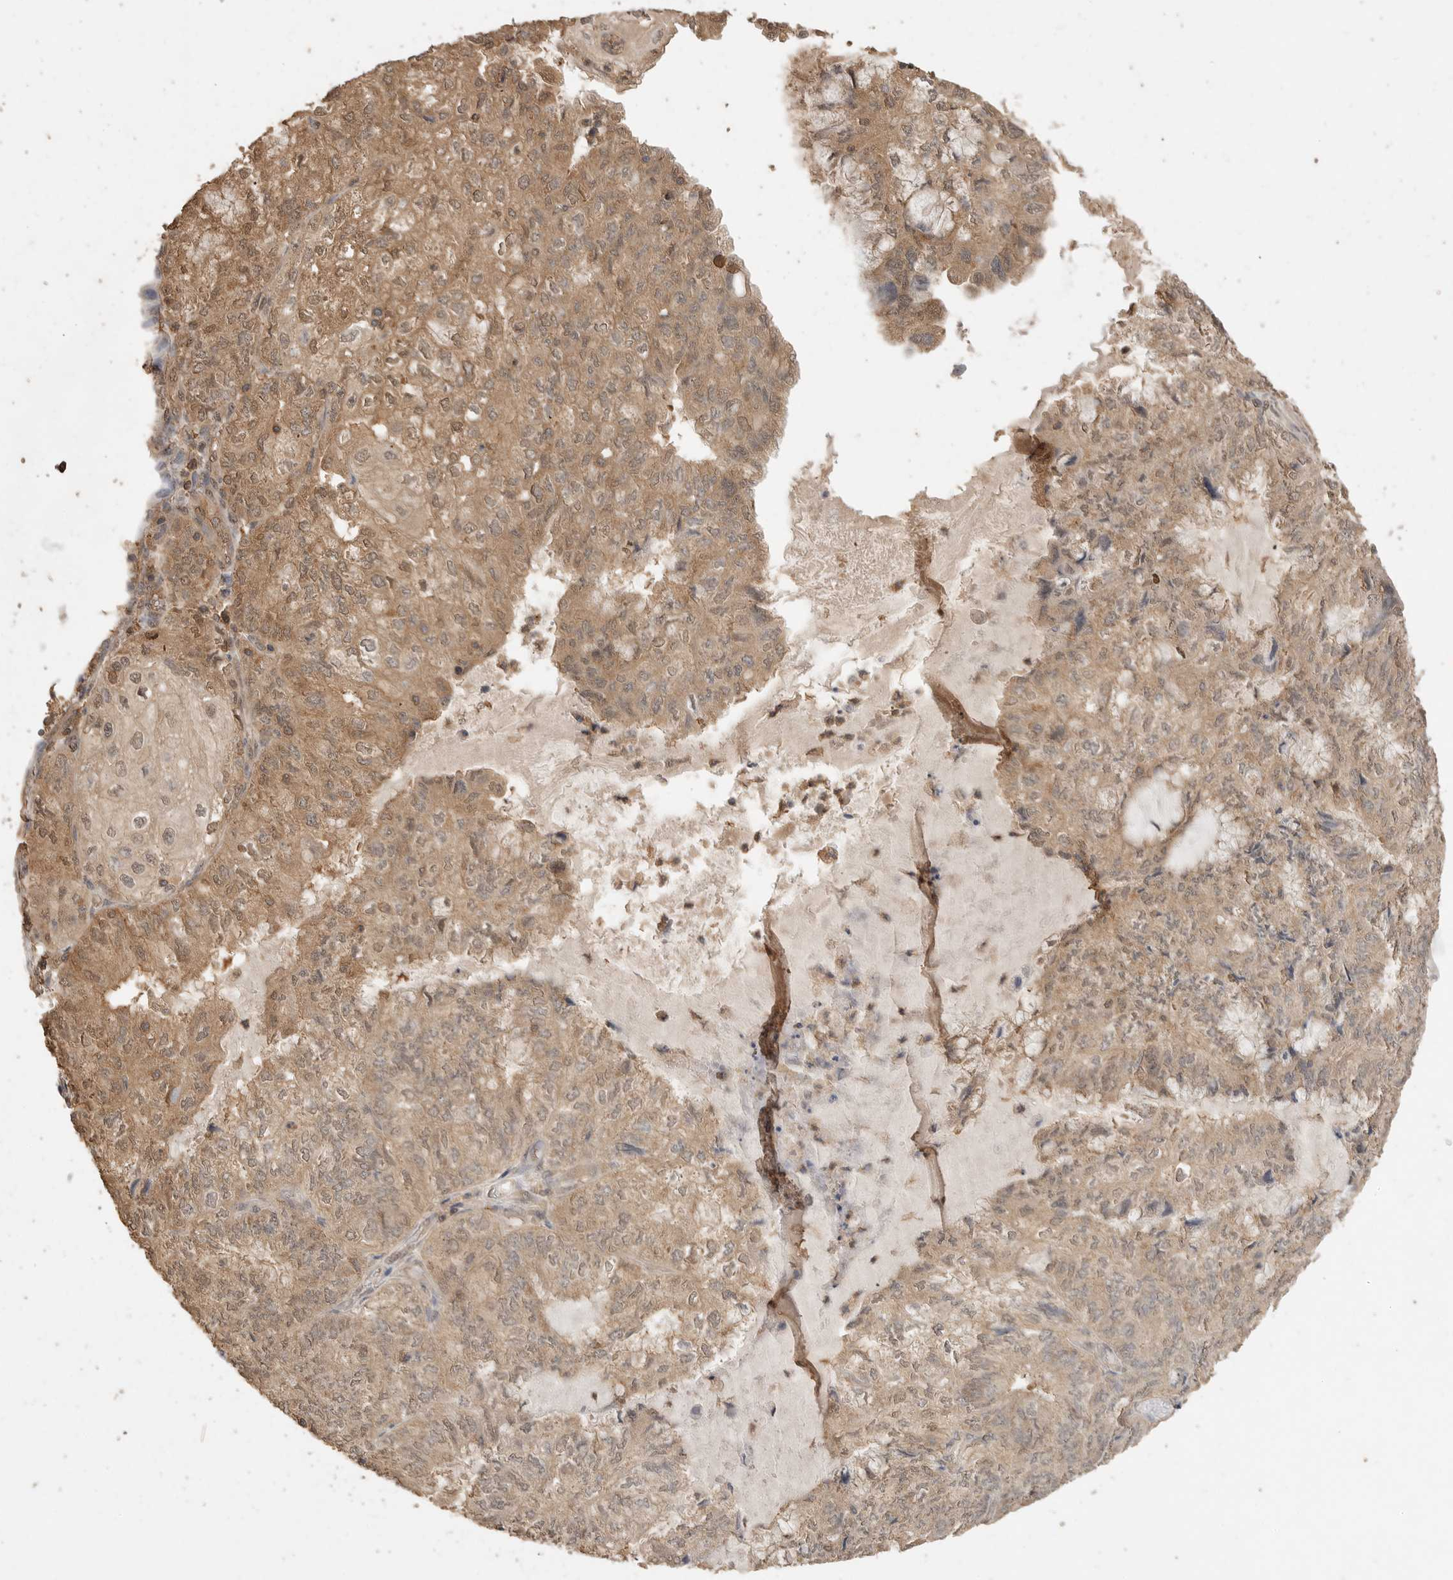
{"staining": {"intensity": "moderate", "quantity": ">75%", "location": "cytoplasmic/membranous,nuclear"}, "tissue": "endometrial cancer", "cell_type": "Tumor cells", "image_type": "cancer", "snomed": [{"axis": "morphology", "description": "Adenocarcinoma, NOS"}, {"axis": "topography", "description": "Endometrium"}], "caption": "A medium amount of moderate cytoplasmic/membranous and nuclear positivity is identified in approximately >75% of tumor cells in endometrial adenocarcinoma tissue.", "gene": "MAP2K1", "patient": {"sex": "female", "age": 81}}